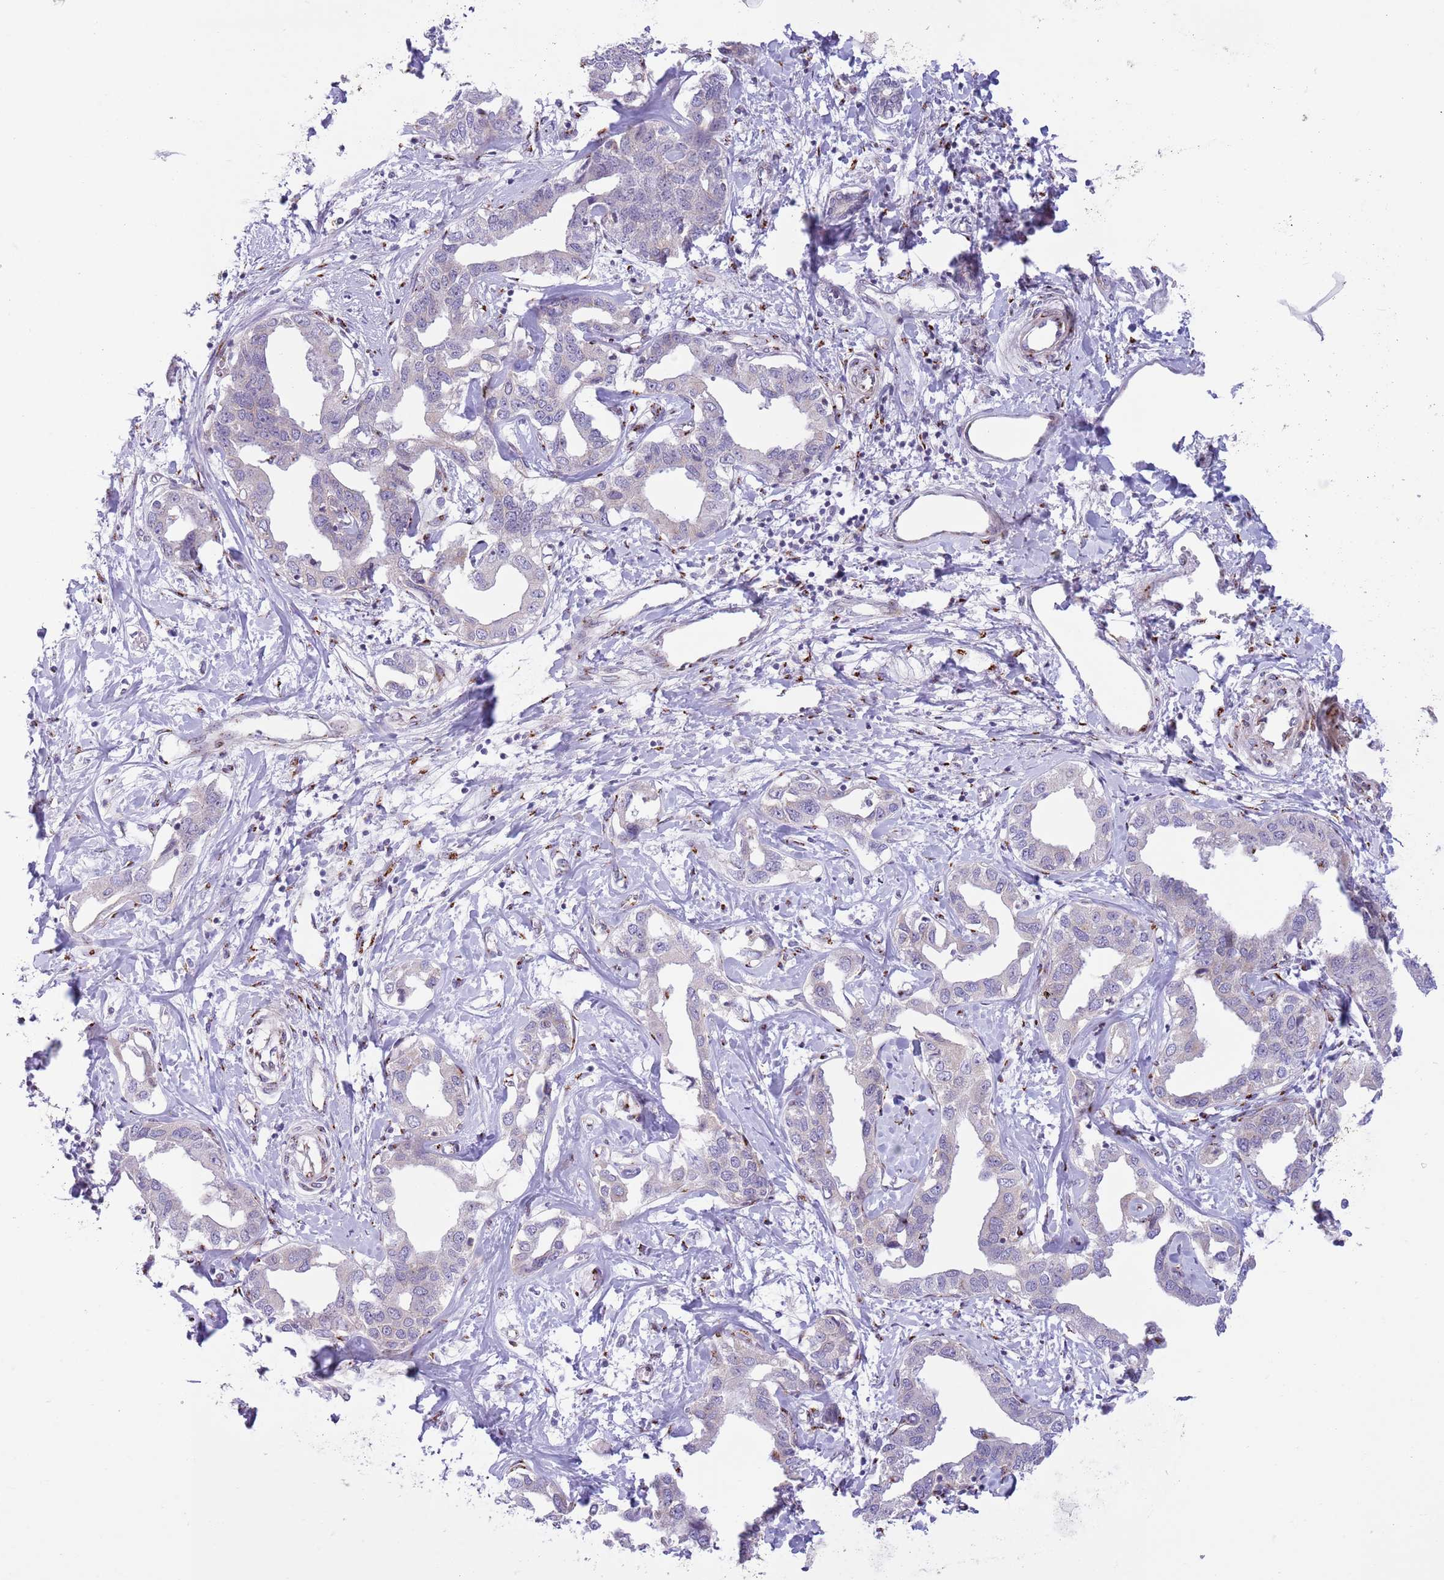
{"staining": {"intensity": "negative", "quantity": "none", "location": "none"}, "tissue": "liver cancer", "cell_type": "Tumor cells", "image_type": "cancer", "snomed": [{"axis": "morphology", "description": "Cholangiocarcinoma"}, {"axis": "topography", "description": "Liver"}], "caption": "IHC image of neoplastic tissue: human liver cancer (cholangiocarcinoma) stained with DAB reveals no significant protein positivity in tumor cells.", "gene": "C20orf96", "patient": {"sex": "male", "age": 59}}